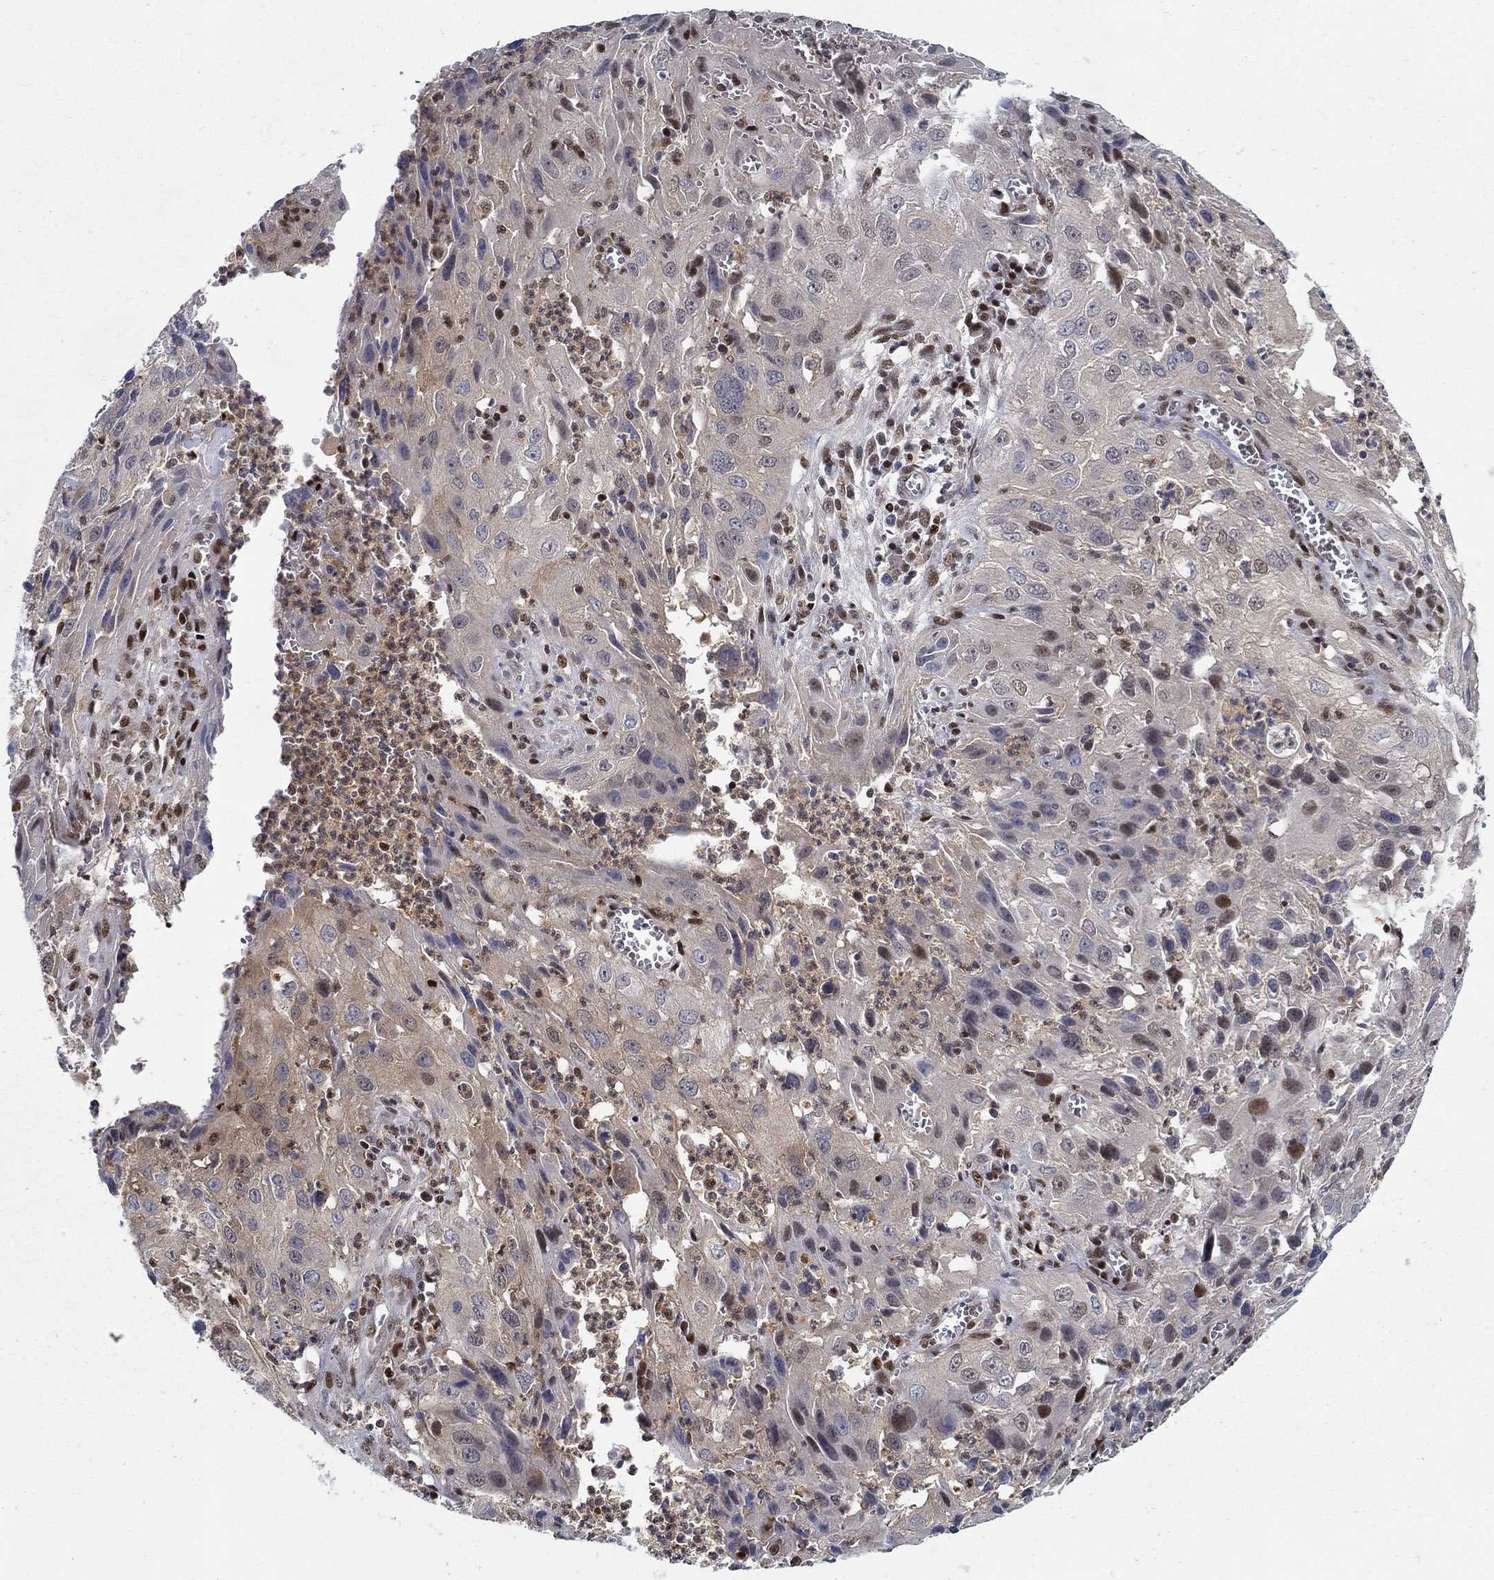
{"staining": {"intensity": "moderate", "quantity": "<25%", "location": "nuclear"}, "tissue": "cervical cancer", "cell_type": "Tumor cells", "image_type": "cancer", "snomed": [{"axis": "morphology", "description": "Squamous cell carcinoma, NOS"}, {"axis": "topography", "description": "Cervix"}], "caption": "Protein expression analysis of cervical cancer reveals moderate nuclear expression in approximately <25% of tumor cells. (Stains: DAB in brown, nuclei in blue, Microscopy: brightfield microscopy at high magnification).", "gene": "ZNF594", "patient": {"sex": "female", "age": 32}}